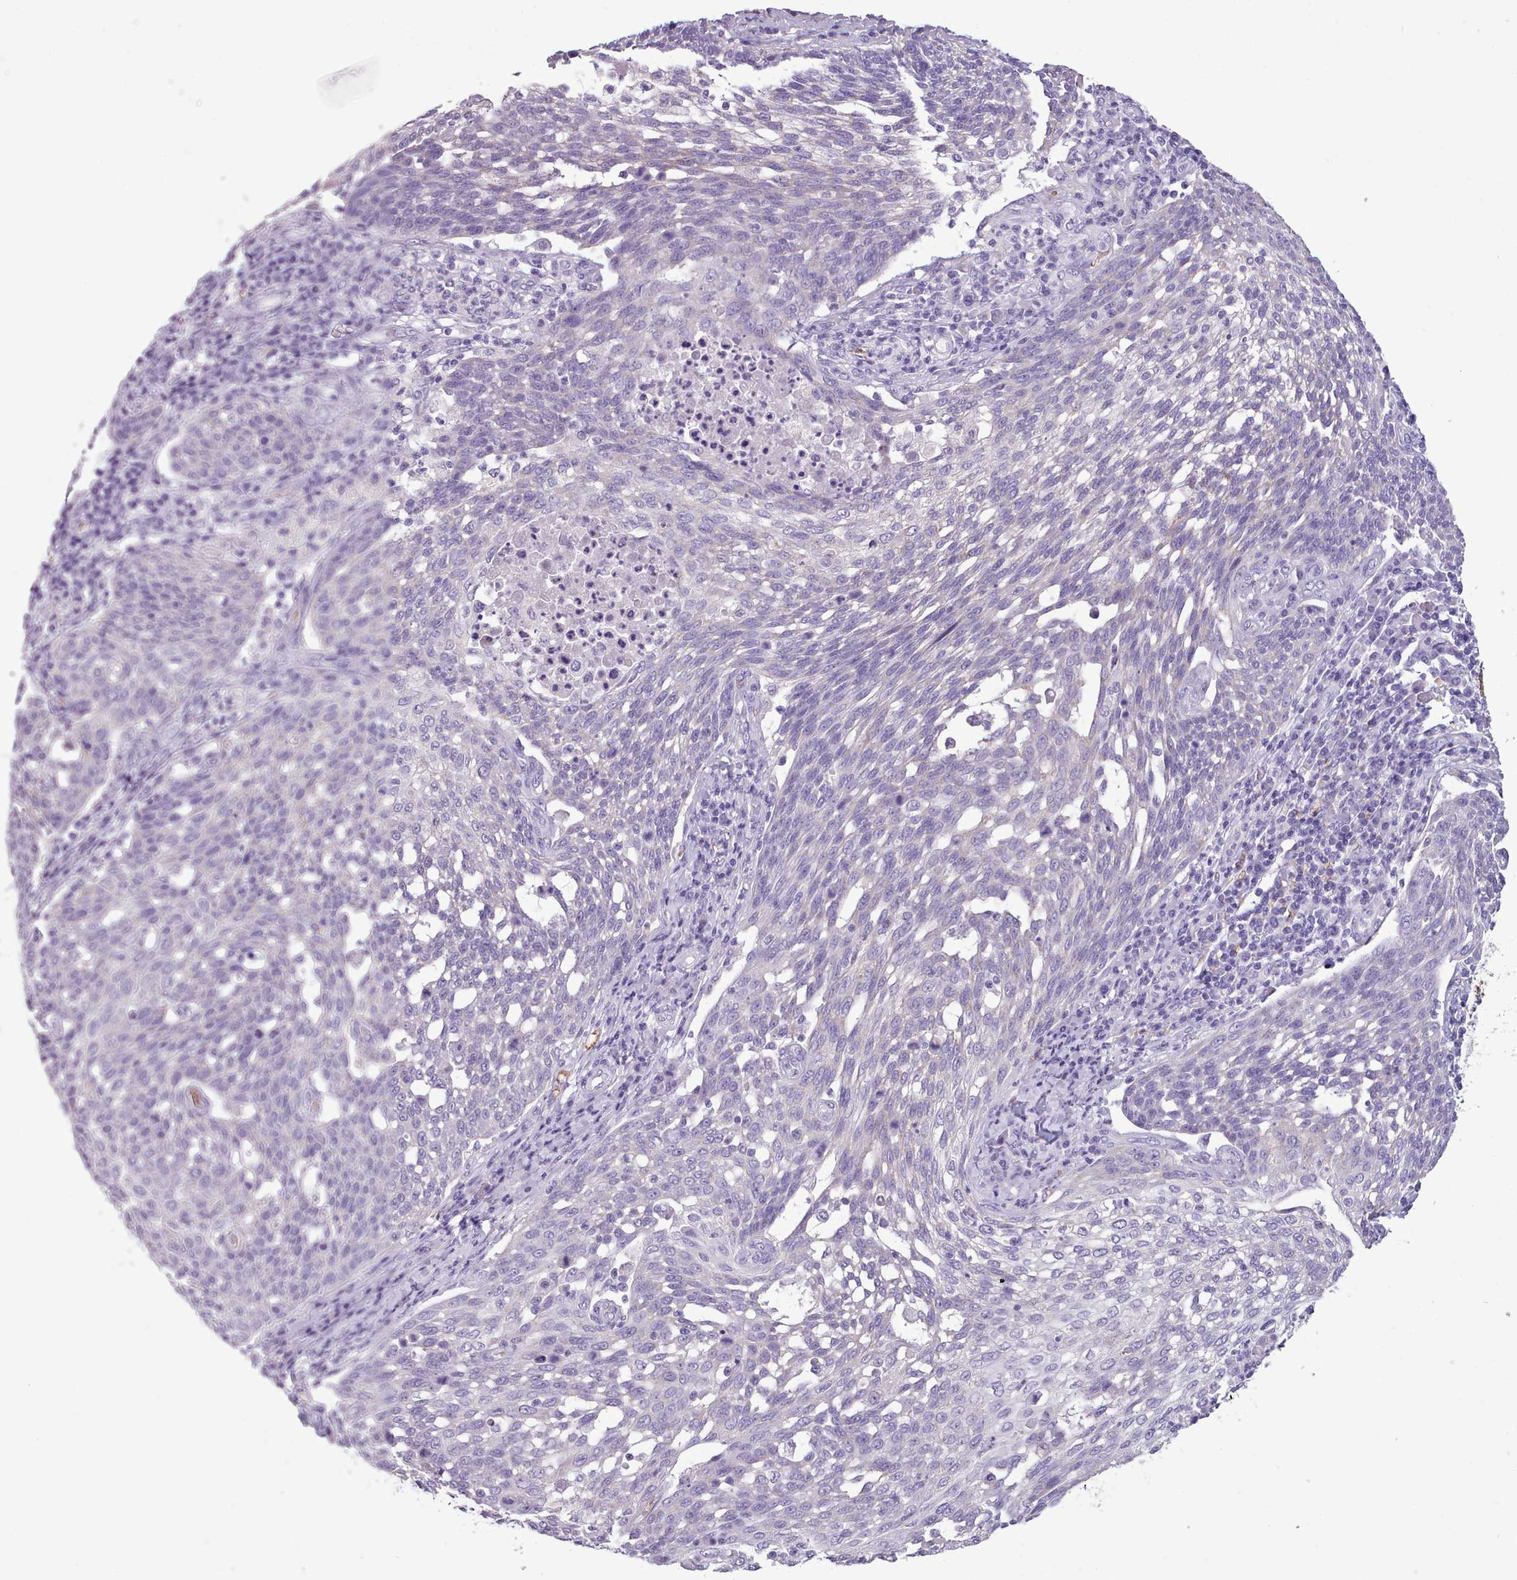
{"staining": {"intensity": "negative", "quantity": "none", "location": "none"}, "tissue": "cervical cancer", "cell_type": "Tumor cells", "image_type": "cancer", "snomed": [{"axis": "morphology", "description": "Squamous cell carcinoma, NOS"}, {"axis": "topography", "description": "Cervix"}], "caption": "Human cervical cancer stained for a protein using immunohistochemistry exhibits no staining in tumor cells.", "gene": "AK4", "patient": {"sex": "female", "age": 34}}